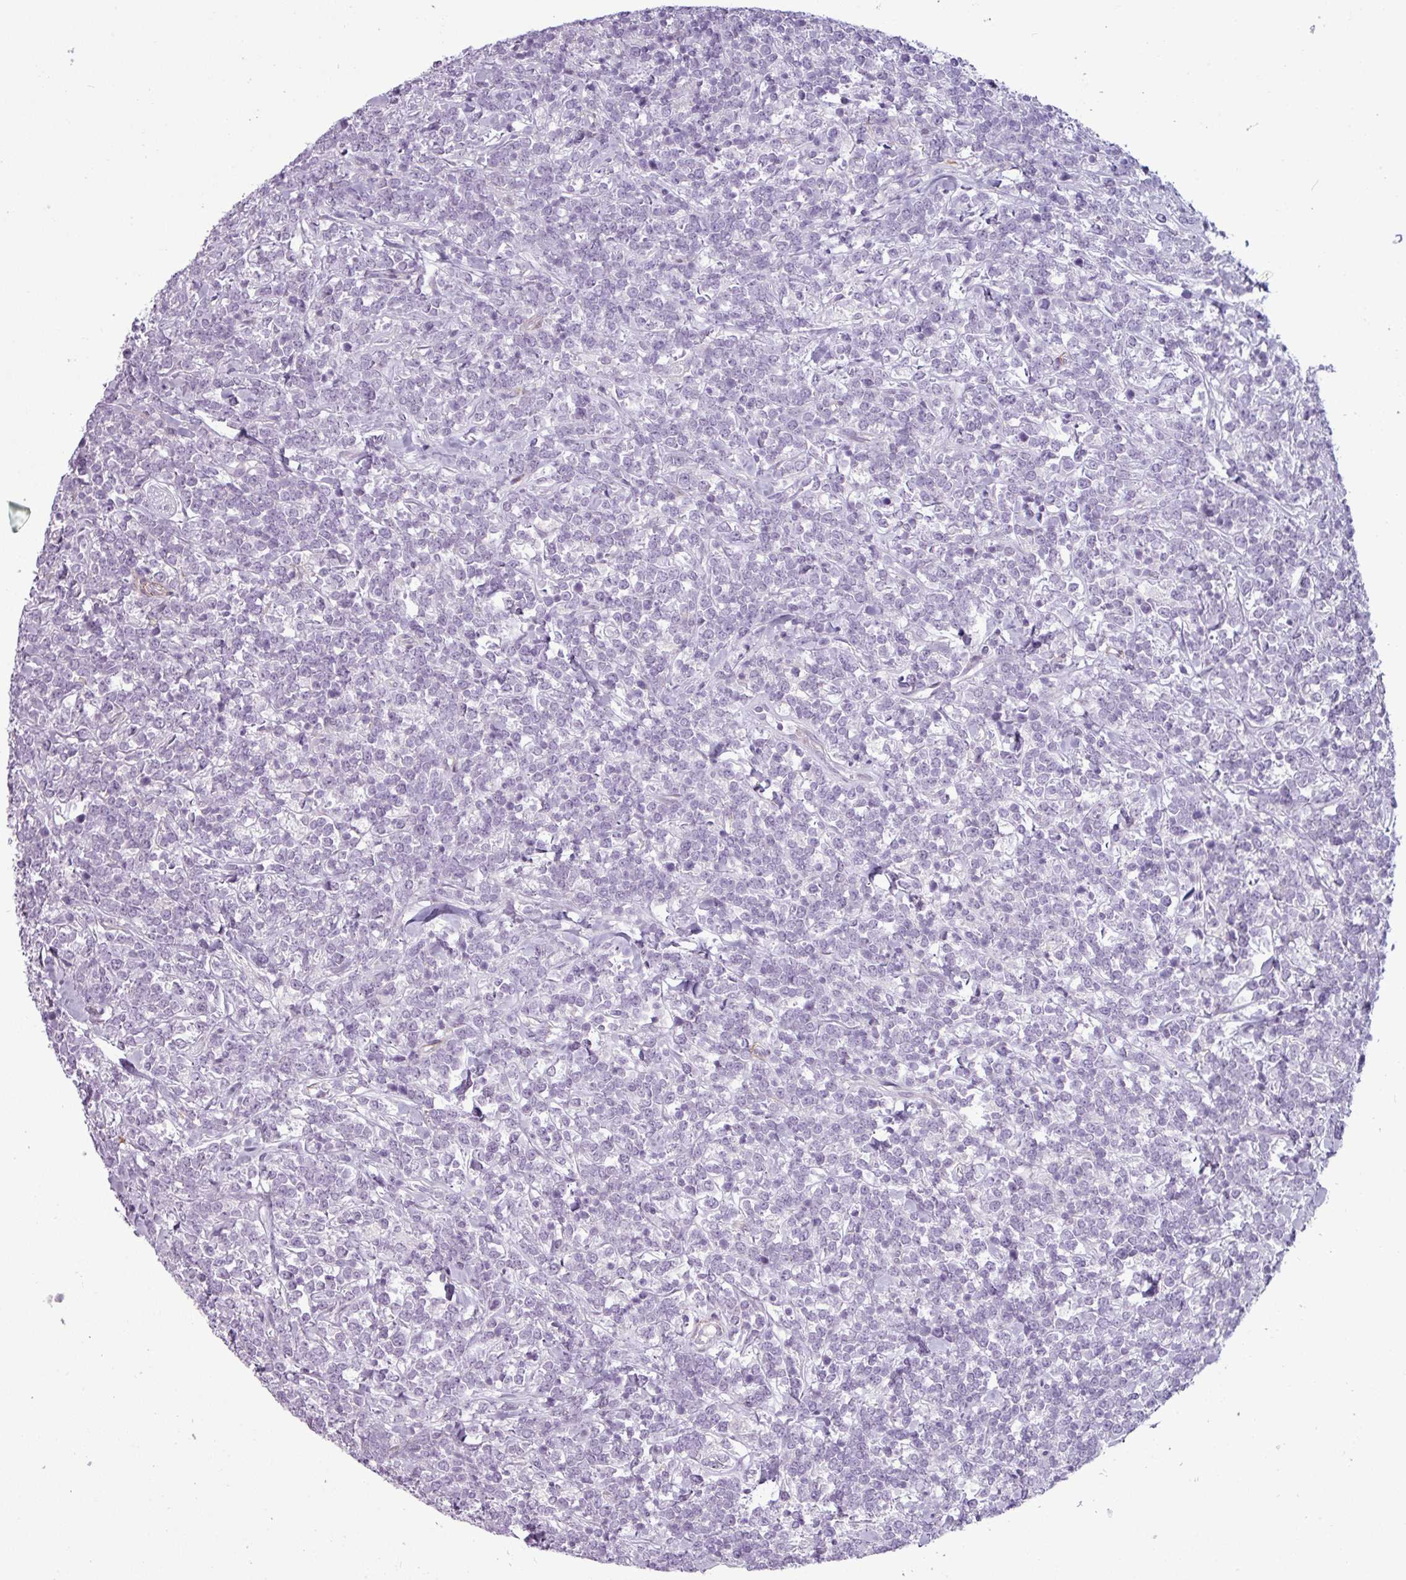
{"staining": {"intensity": "negative", "quantity": "none", "location": "none"}, "tissue": "lymphoma", "cell_type": "Tumor cells", "image_type": "cancer", "snomed": [{"axis": "morphology", "description": "Malignant lymphoma, non-Hodgkin's type, High grade"}, {"axis": "topography", "description": "Small intestine"}, {"axis": "topography", "description": "Colon"}], "caption": "The photomicrograph displays no staining of tumor cells in malignant lymphoma, non-Hodgkin's type (high-grade).", "gene": "ATP10A", "patient": {"sex": "male", "age": 8}}